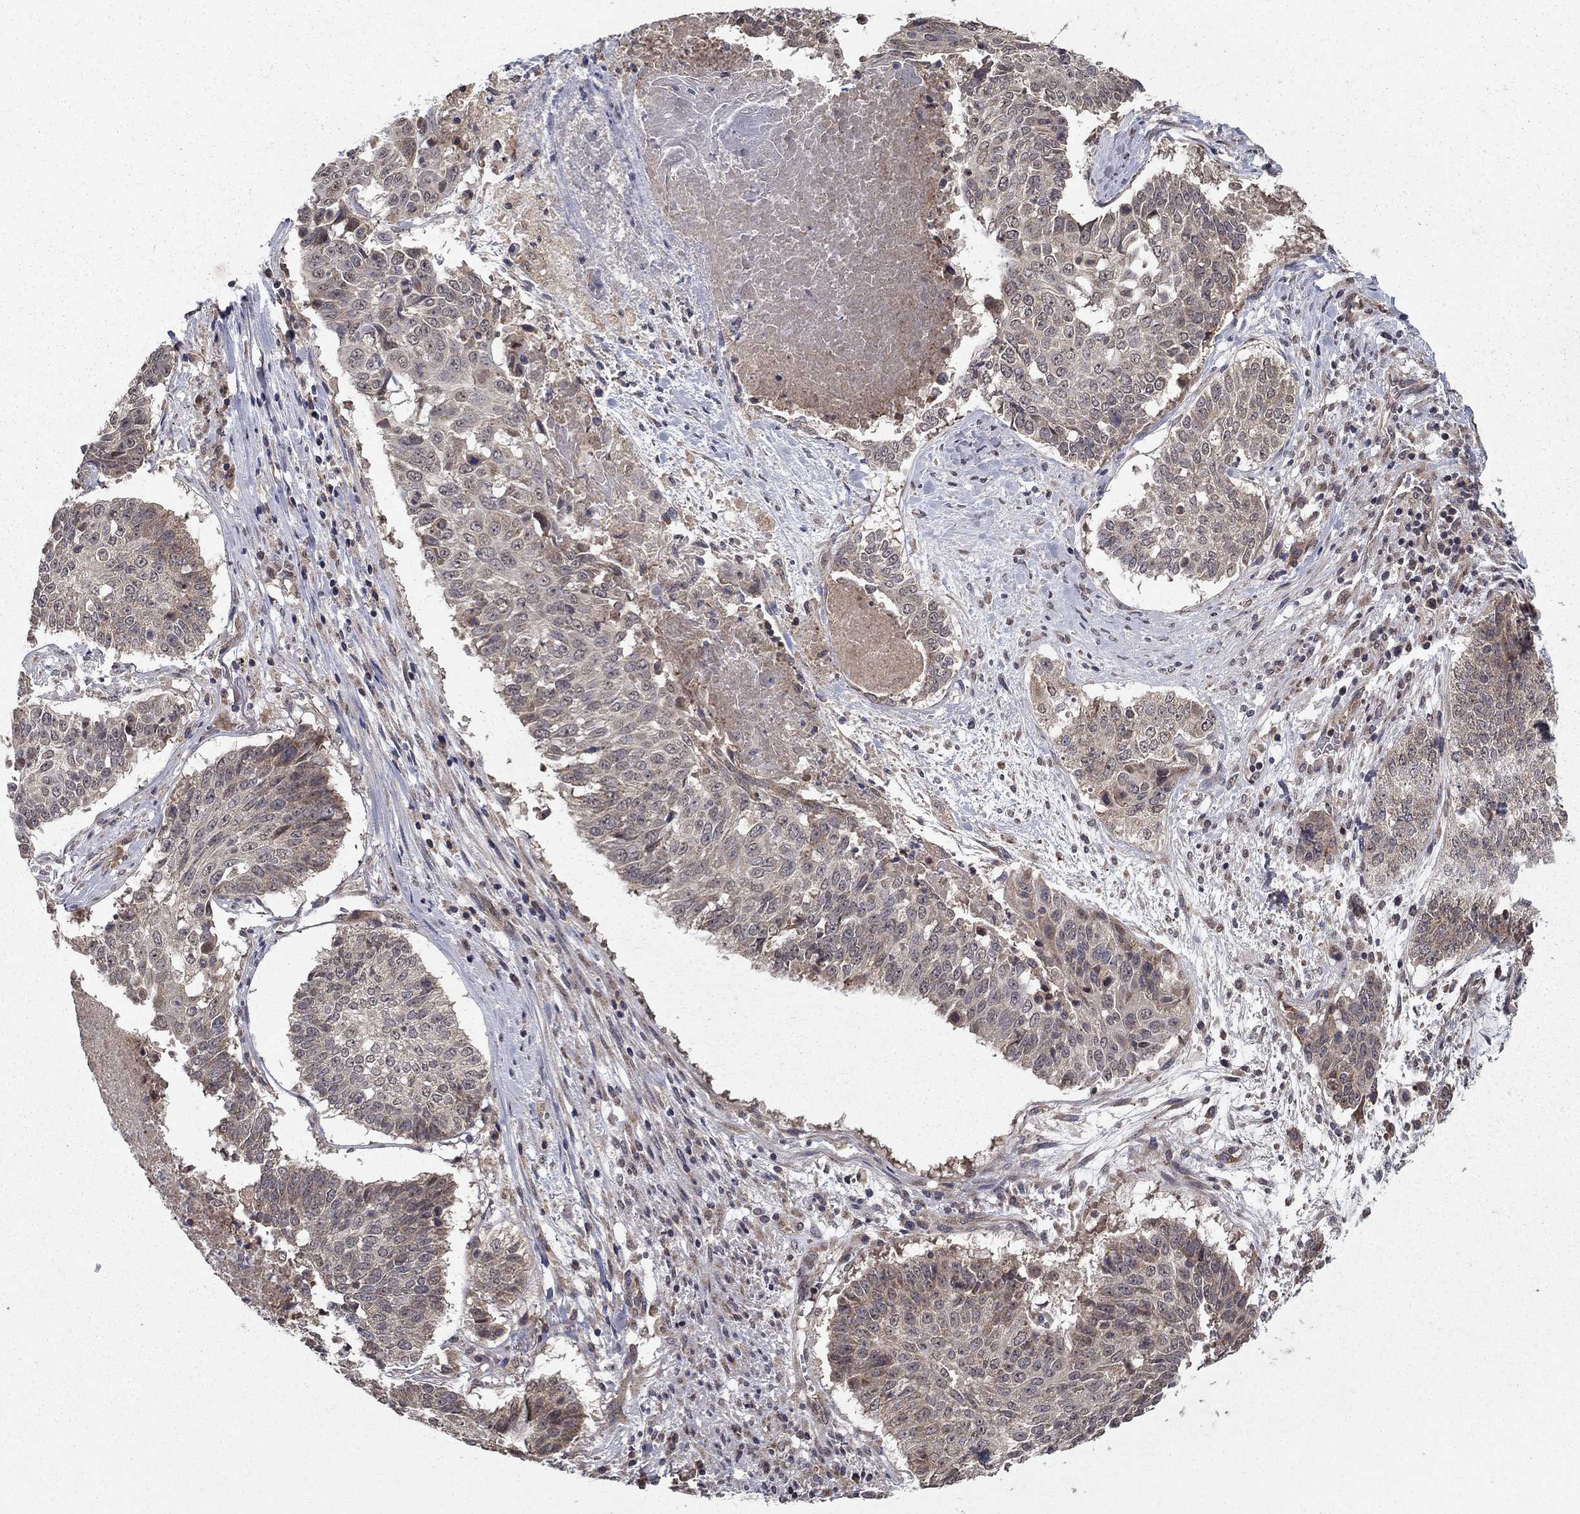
{"staining": {"intensity": "negative", "quantity": "none", "location": "none"}, "tissue": "lung cancer", "cell_type": "Tumor cells", "image_type": "cancer", "snomed": [{"axis": "morphology", "description": "Squamous cell carcinoma, NOS"}, {"axis": "topography", "description": "Lung"}], "caption": "This micrograph is of squamous cell carcinoma (lung) stained with IHC to label a protein in brown with the nuclei are counter-stained blue. There is no expression in tumor cells.", "gene": "SLC2A13", "patient": {"sex": "male", "age": 64}}